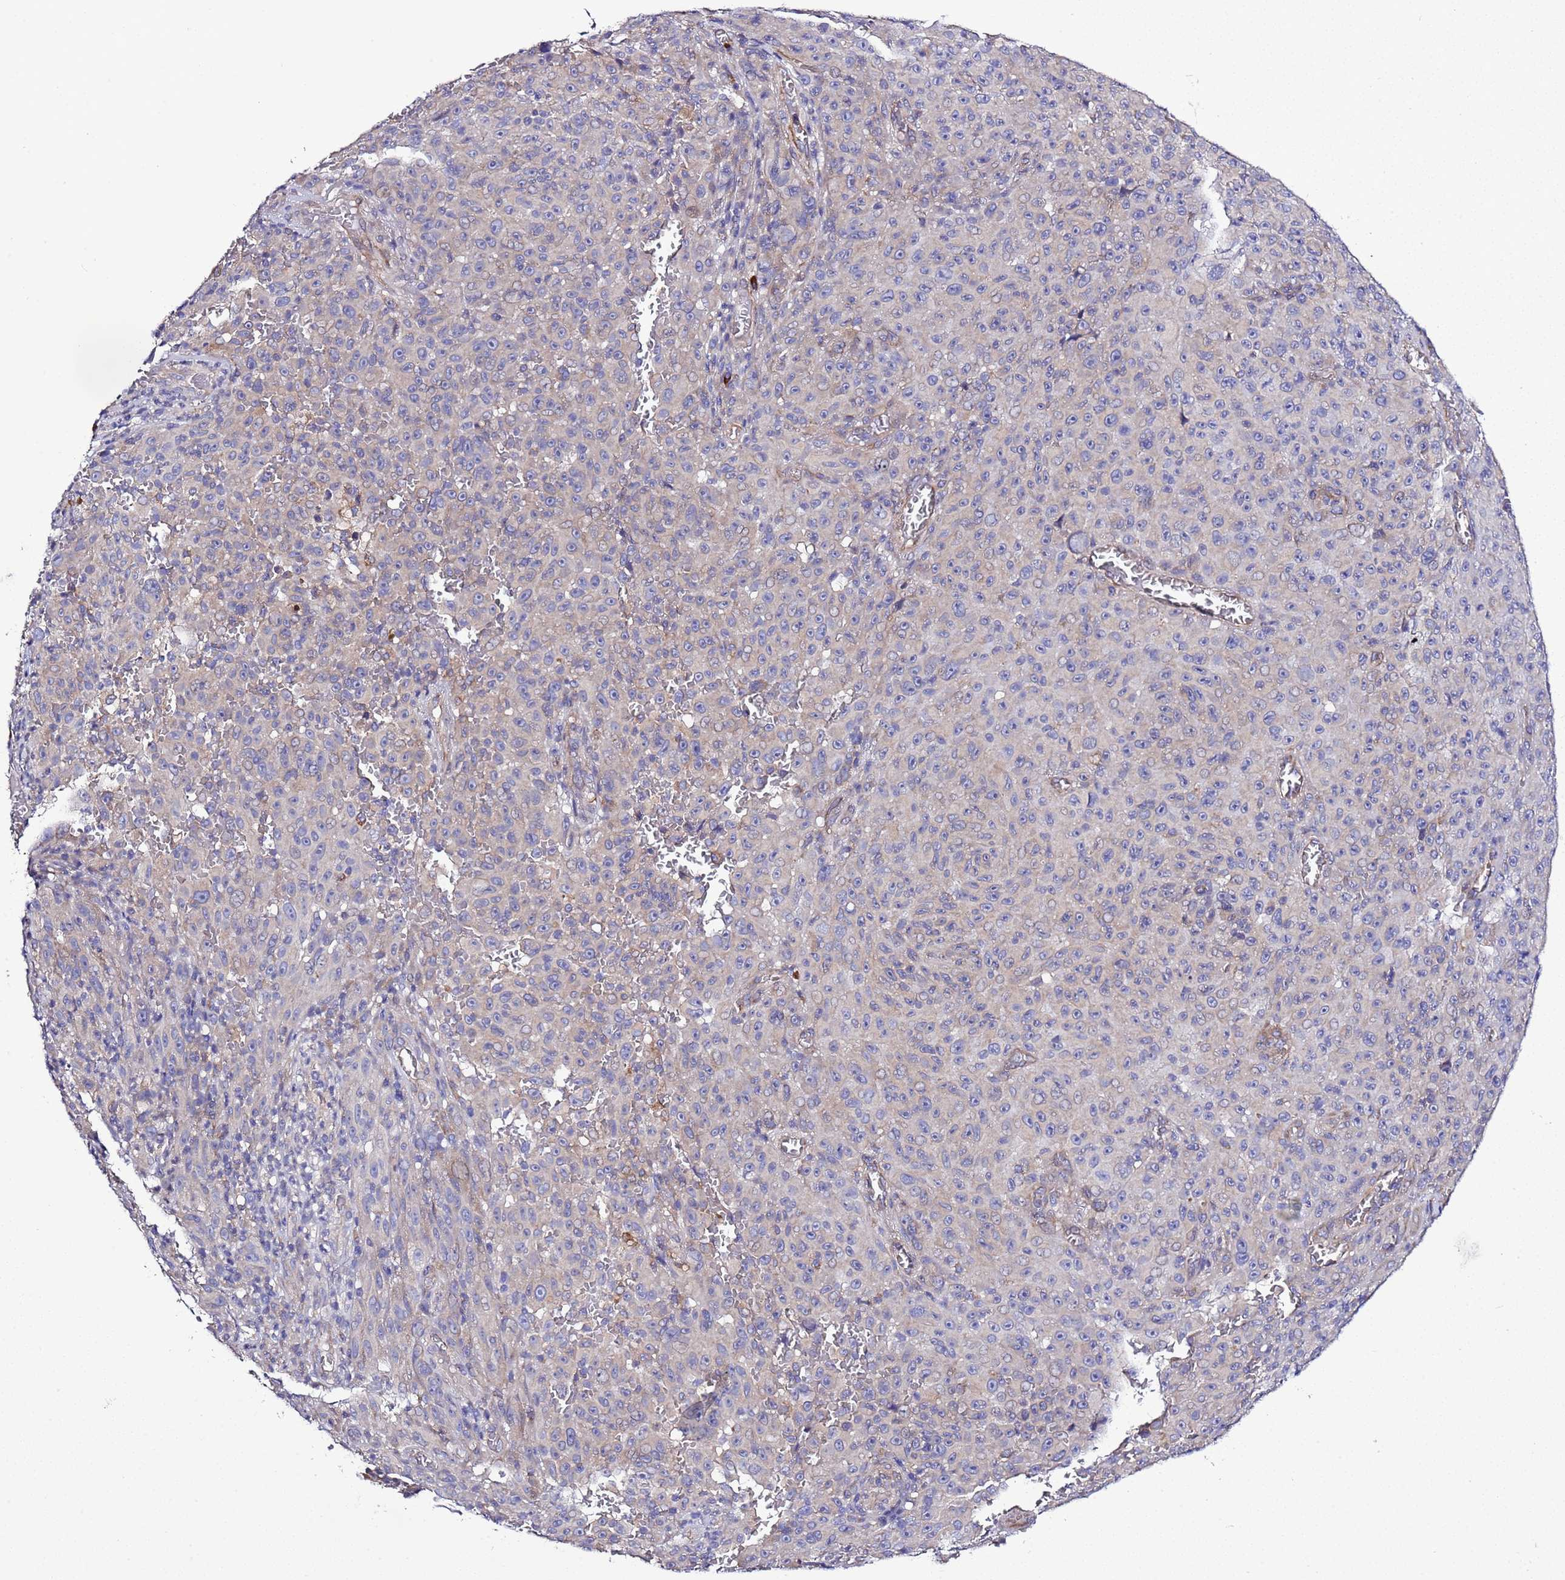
{"staining": {"intensity": "negative", "quantity": "none", "location": "none"}, "tissue": "melanoma", "cell_type": "Tumor cells", "image_type": "cancer", "snomed": [{"axis": "morphology", "description": "Malignant melanoma, NOS"}, {"axis": "topography", "description": "Skin"}], "caption": "Tumor cells are negative for protein expression in human melanoma. (Brightfield microscopy of DAB (3,3'-diaminobenzidine) immunohistochemistry (IHC) at high magnification).", "gene": "SPCS1", "patient": {"sex": "female", "age": 82}}